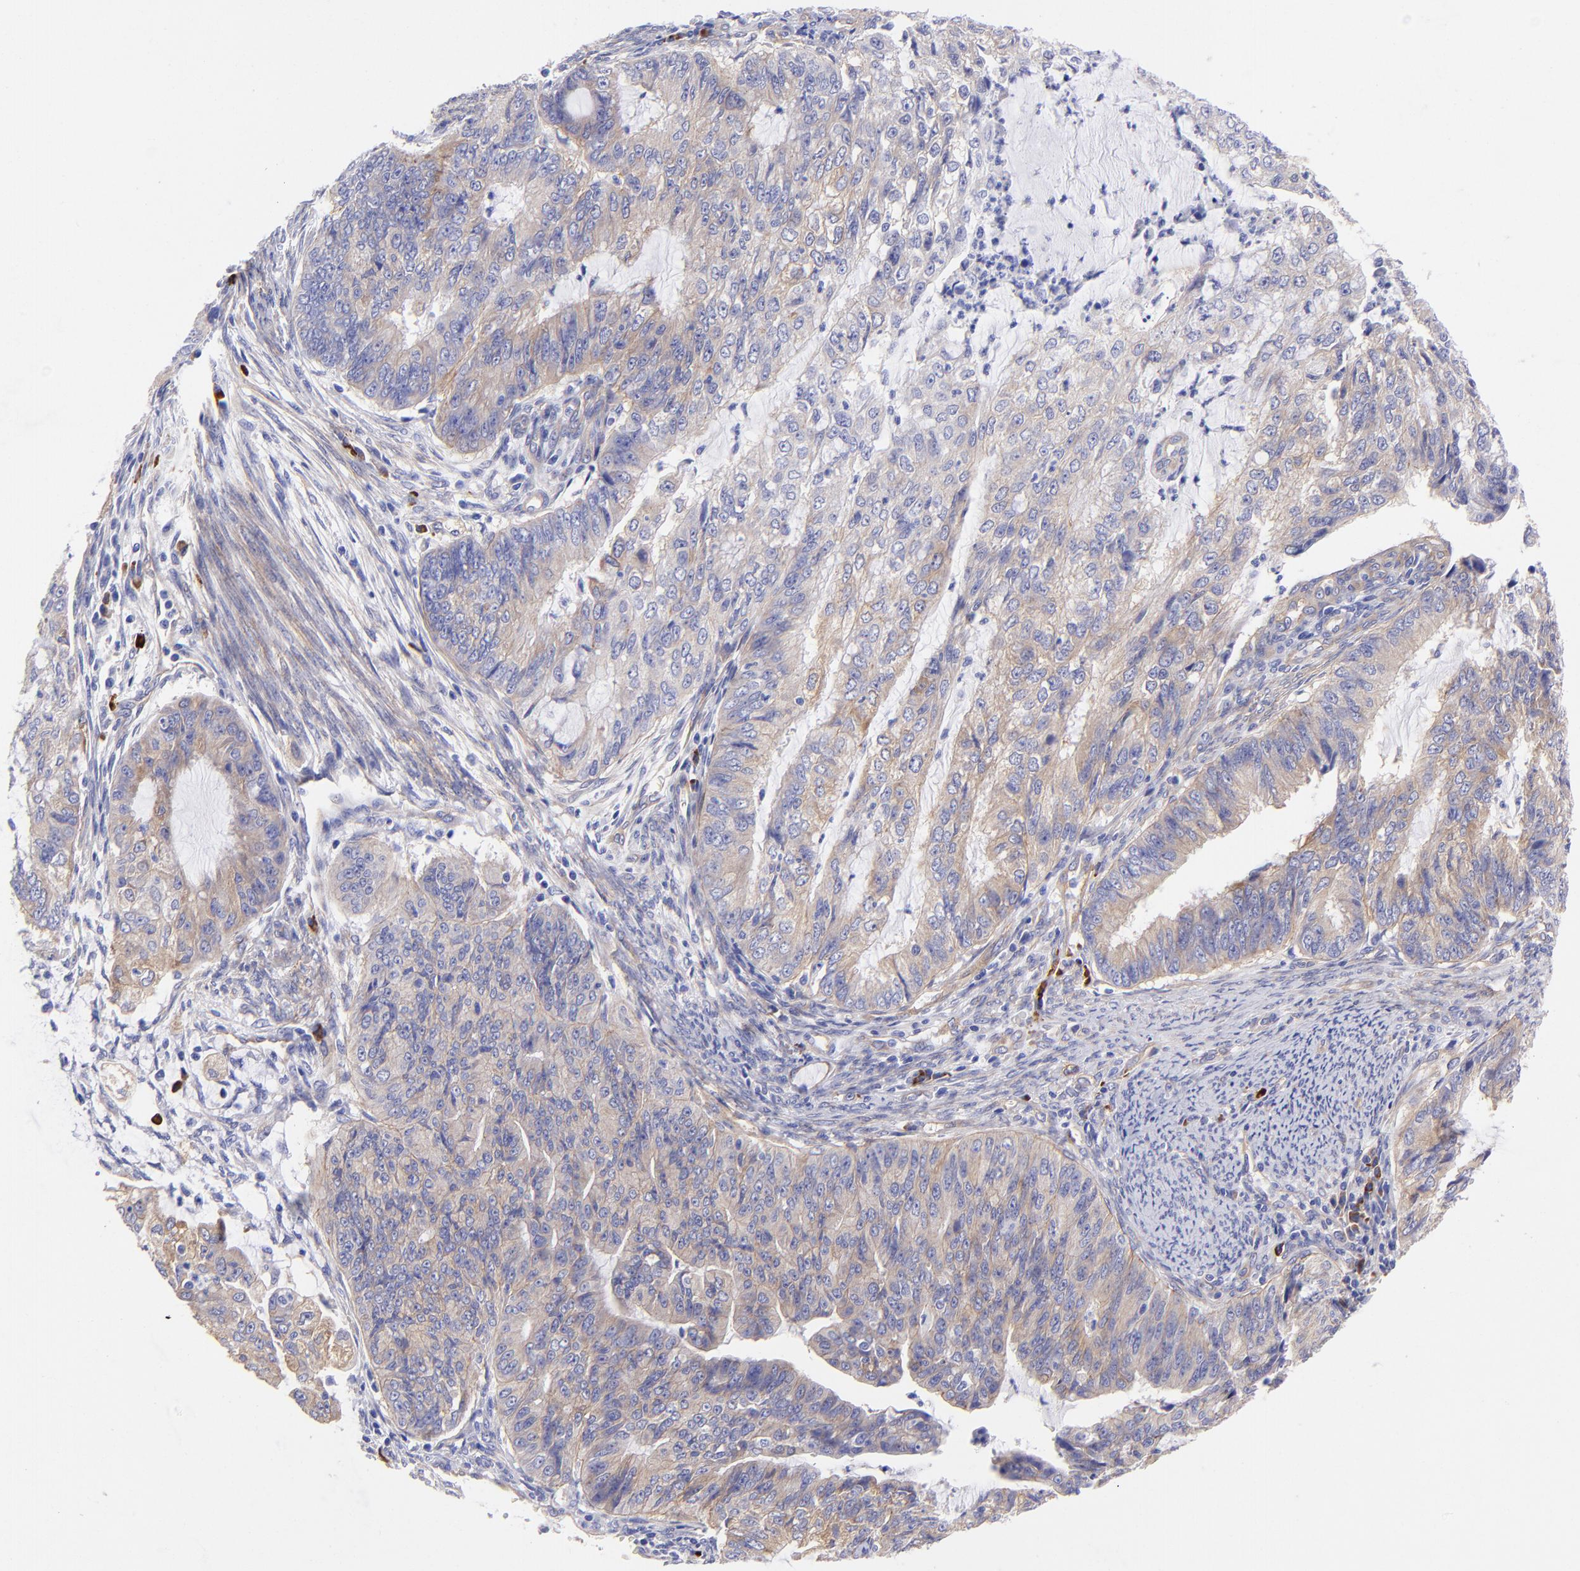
{"staining": {"intensity": "moderate", "quantity": "25%-75%", "location": "cytoplasmic/membranous"}, "tissue": "endometrial cancer", "cell_type": "Tumor cells", "image_type": "cancer", "snomed": [{"axis": "morphology", "description": "Adenocarcinoma, NOS"}, {"axis": "topography", "description": "Endometrium"}], "caption": "Immunohistochemical staining of endometrial adenocarcinoma reveals medium levels of moderate cytoplasmic/membranous positivity in about 25%-75% of tumor cells.", "gene": "PPFIBP1", "patient": {"sex": "female", "age": 75}}